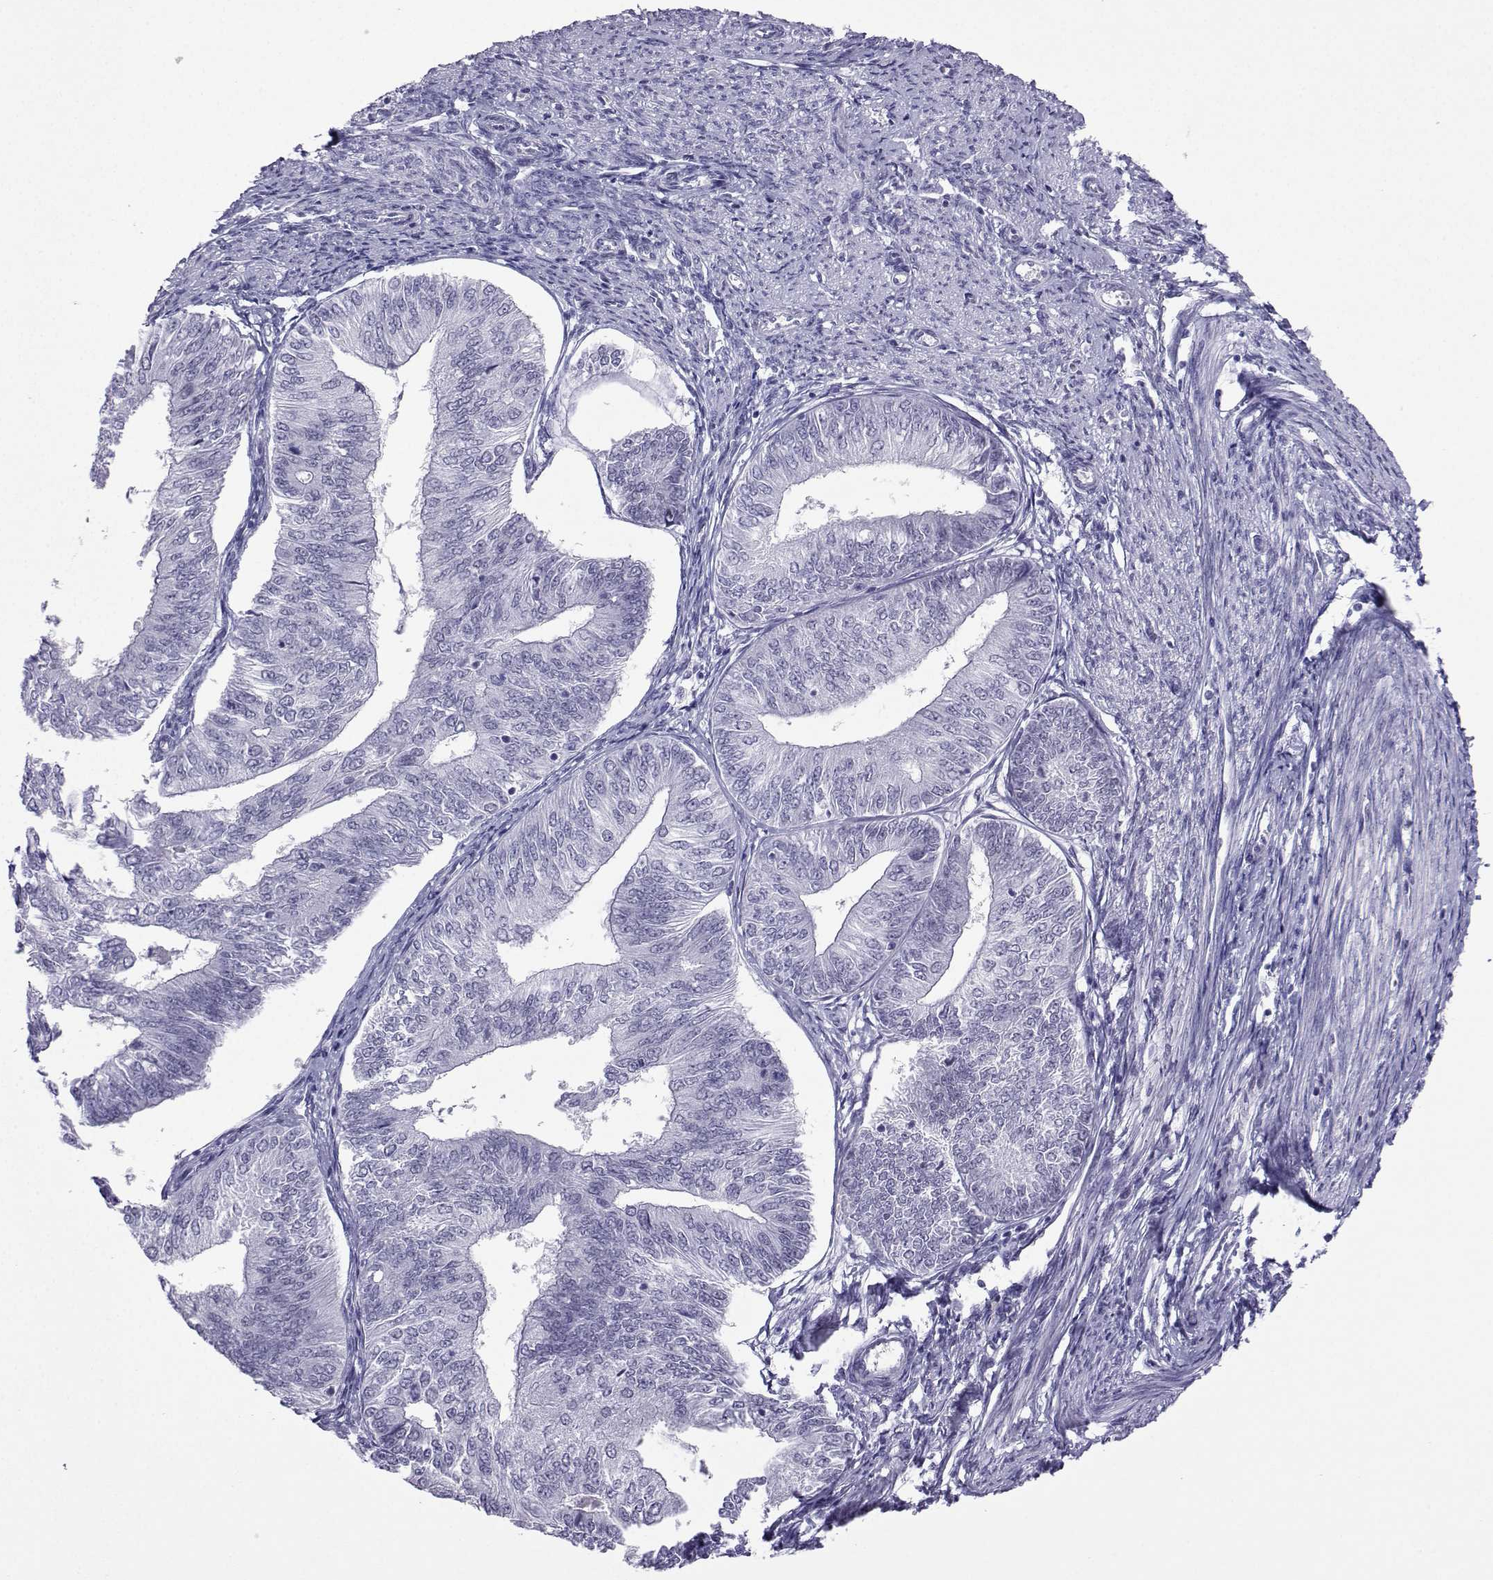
{"staining": {"intensity": "negative", "quantity": "none", "location": "none"}, "tissue": "endometrial cancer", "cell_type": "Tumor cells", "image_type": "cancer", "snomed": [{"axis": "morphology", "description": "Adenocarcinoma, NOS"}, {"axis": "topography", "description": "Endometrium"}], "caption": "Image shows no protein staining in tumor cells of endometrial cancer (adenocarcinoma) tissue. The staining is performed using DAB (3,3'-diaminobenzidine) brown chromogen with nuclei counter-stained in using hematoxylin.", "gene": "LORICRIN", "patient": {"sex": "female", "age": 58}}